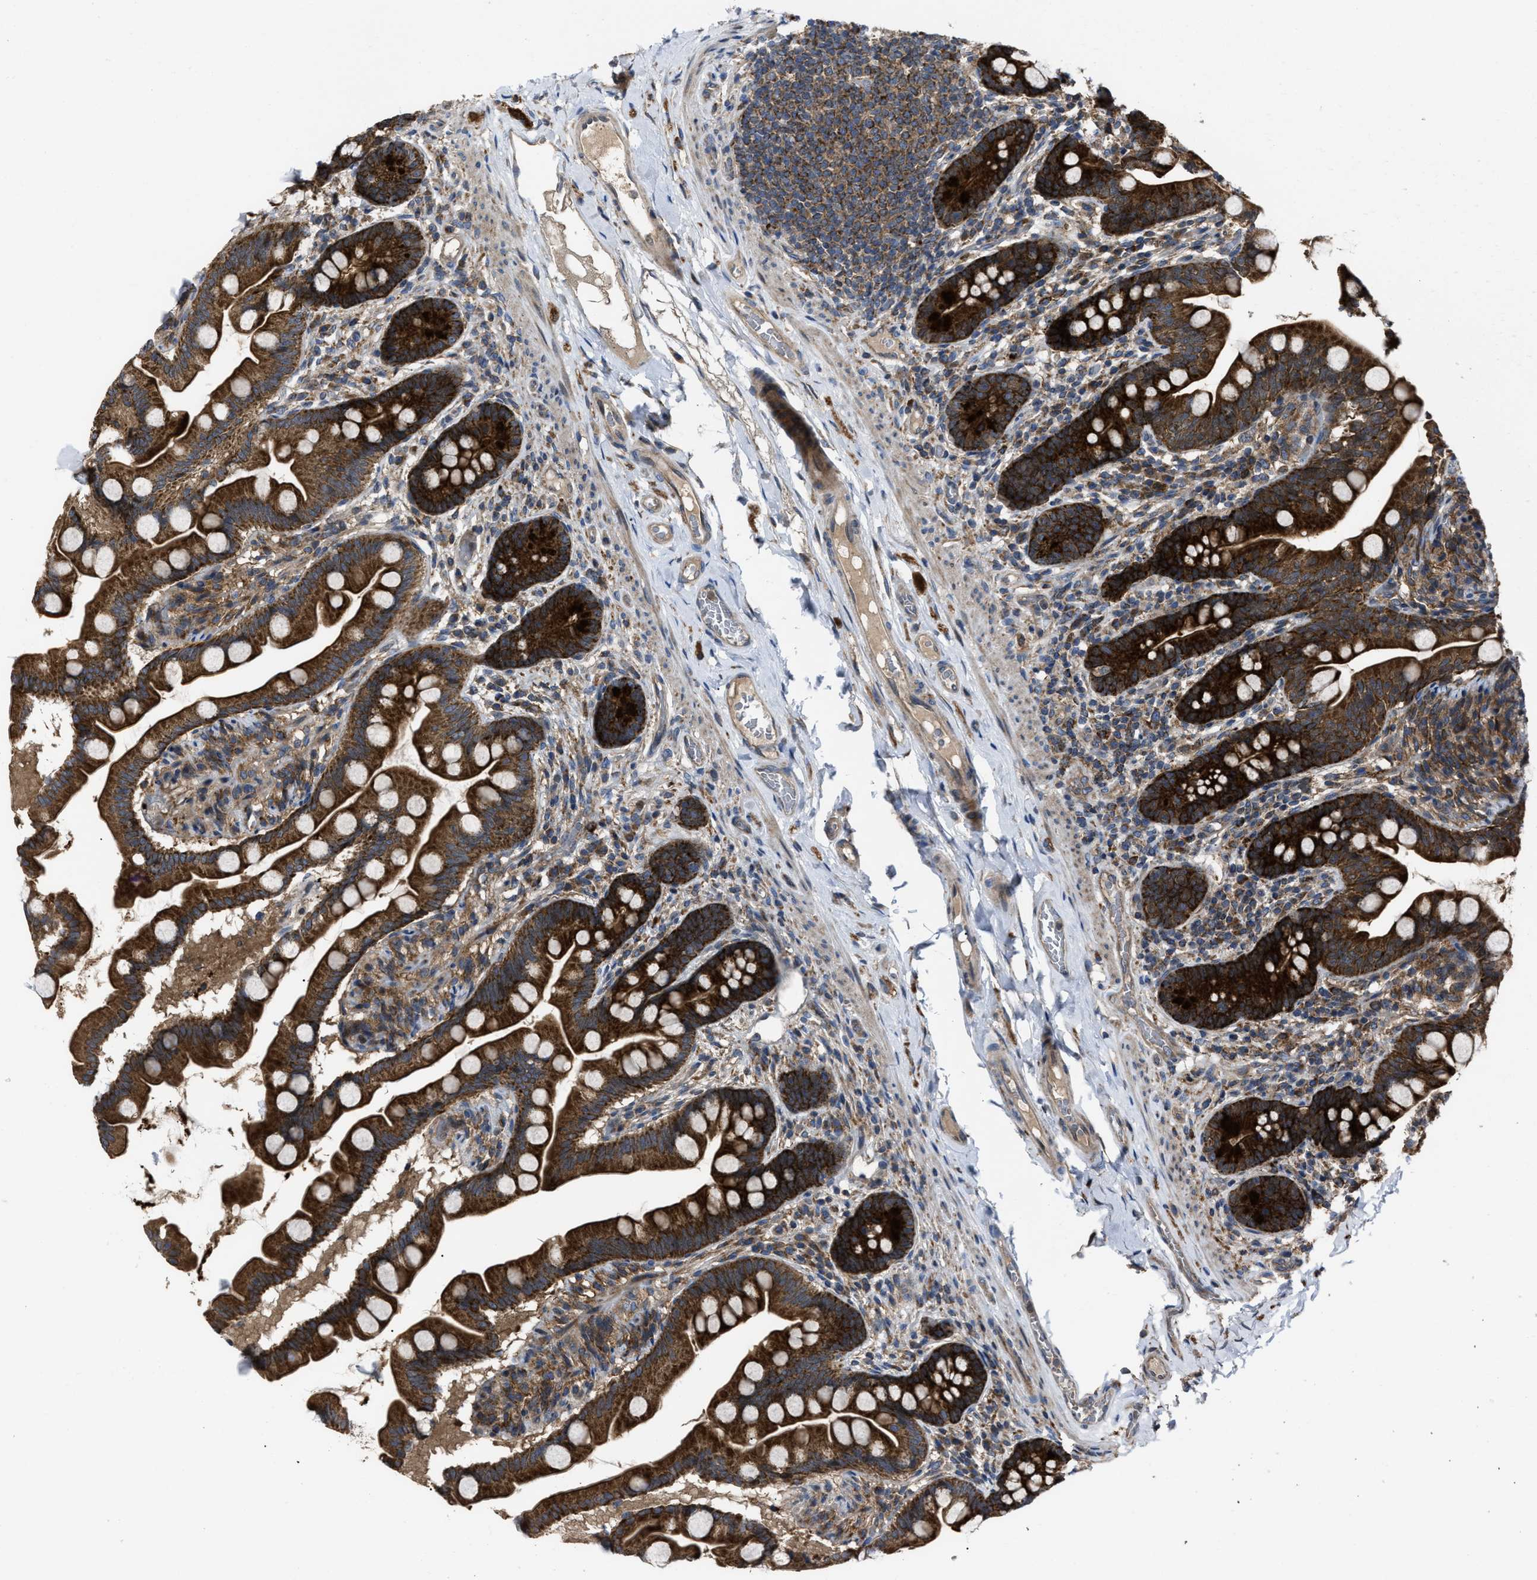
{"staining": {"intensity": "strong", "quantity": ">75%", "location": "cytoplasmic/membranous"}, "tissue": "small intestine", "cell_type": "Glandular cells", "image_type": "normal", "snomed": [{"axis": "morphology", "description": "Normal tissue, NOS"}, {"axis": "topography", "description": "Small intestine"}], "caption": "Small intestine stained with DAB immunohistochemistry reveals high levels of strong cytoplasmic/membranous staining in about >75% of glandular cells. (IHC, brightfield microscopy, high magnification).", "gene": "PASK", "patient": {"sex": "female", "age": 56}}